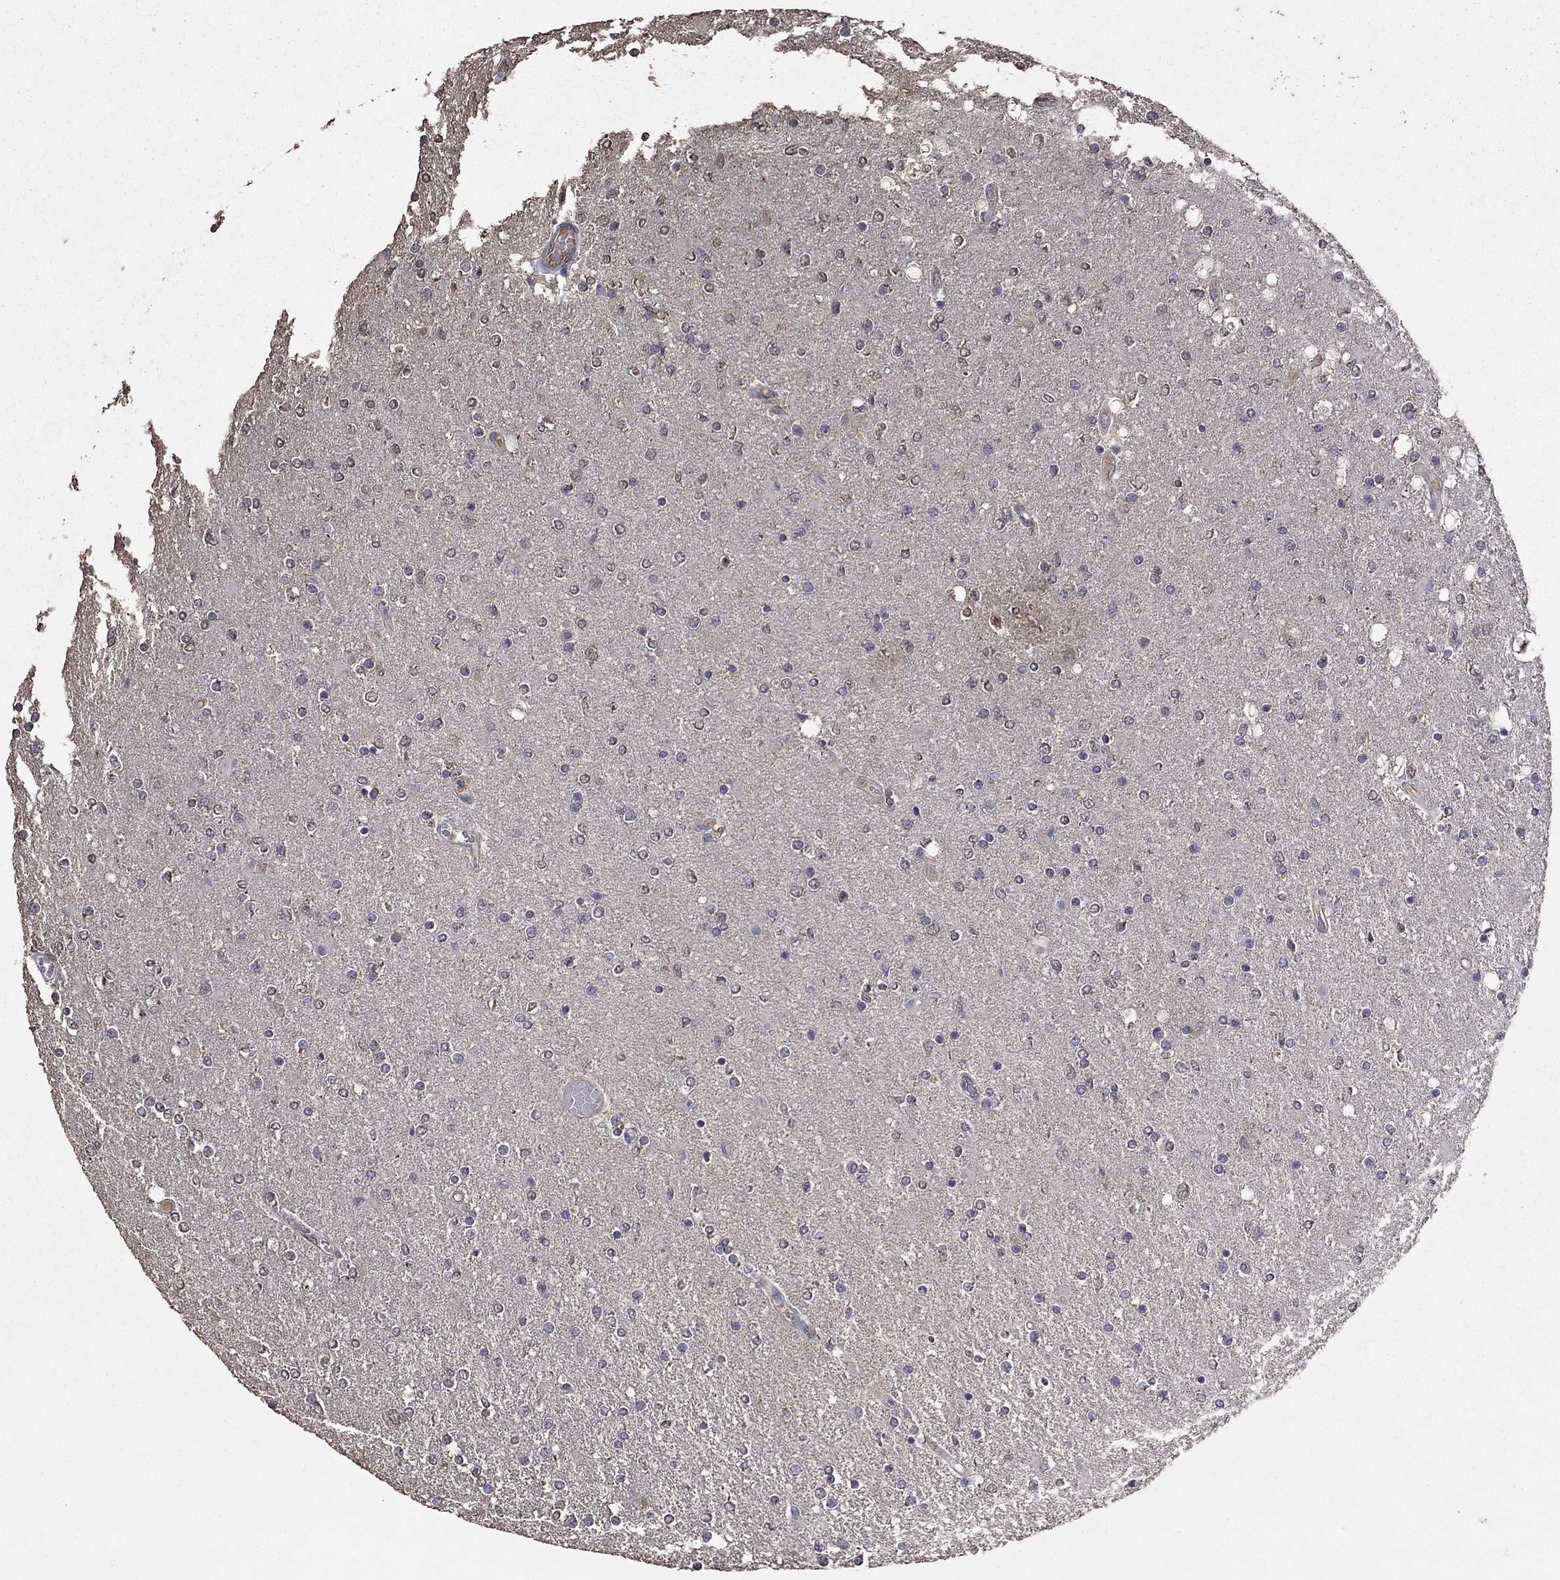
{"staining": {"intensity": "negative", "quantity": "none", "location": "none"}, "tissue": "glioma", "cell_type": "Tumor cells", "image_type": "cancer", "snomed": [{"axis": "morphology", "description": "Glioma, malignant, High grade"}, {"axis": "topography", "description": "Cerebral cortex"}], "caption": "A high-resolution photomicrograph shows immunohistochemistry (IHC) staining of glioma, which shows no significant expression in tumor cells.", "gene": "SERPINA5", "patient": {"sex": "male", "age": 70}}